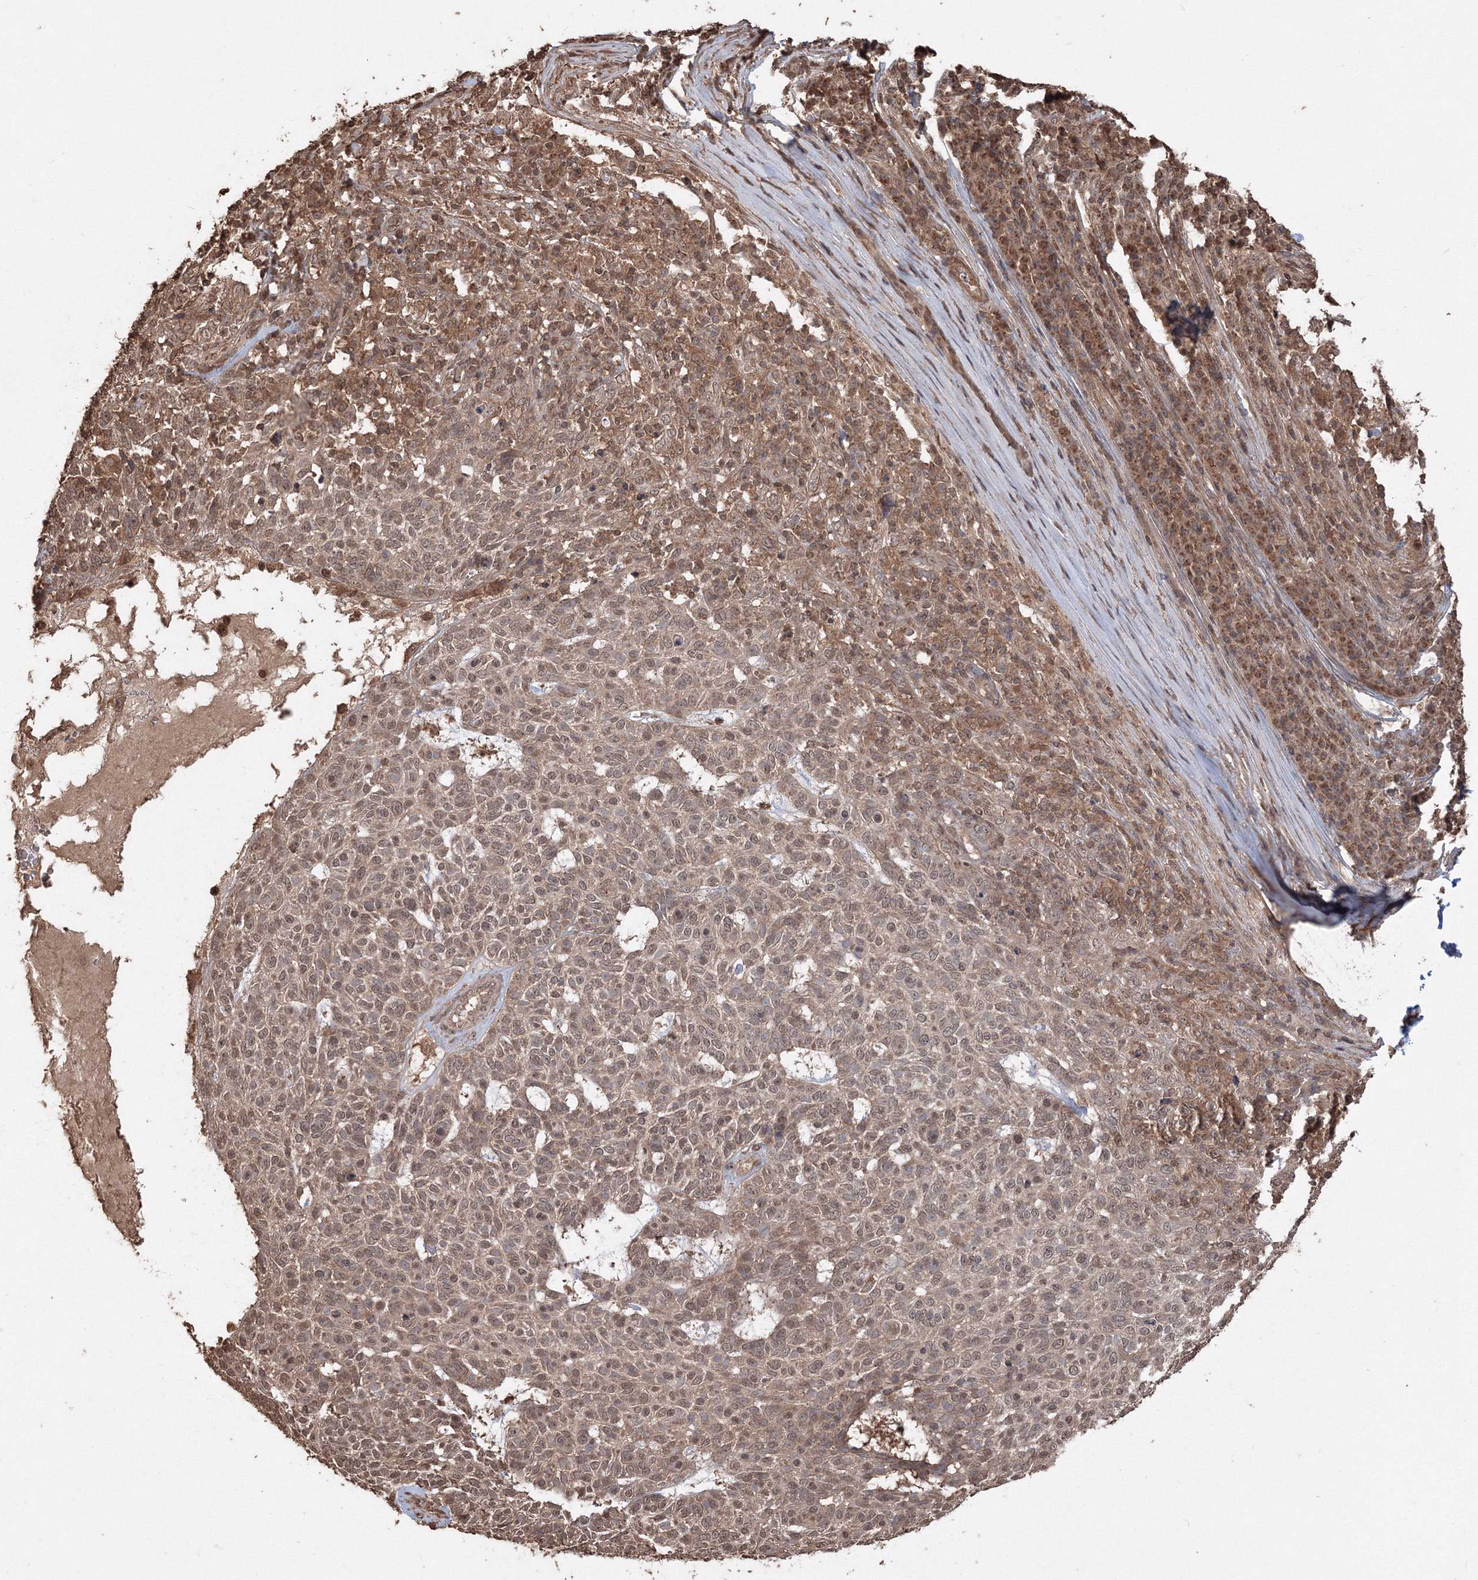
{"staining": {"intensity": "moderate", "quantity": "25%-75%", "location": "cytoplasmic/membranous"}, "tissue": "skin cancer", "cell_type": "Tumor cells", "image_type": "cancer", "snomed": [{"axis": "morphology", "description": "Squamous cell carcinoma, NOS"}, {"axis": "topography", "description": "Skin"}], "caption": "Tumor cells demonstrate medium levels of moderate cytoplasmic/membranous expression in about 25%-75% of cells in skin cancer (squamous cell carcinoma).", "gene": "CCDC122", "patient": {"sex": "female", "age": 90}}